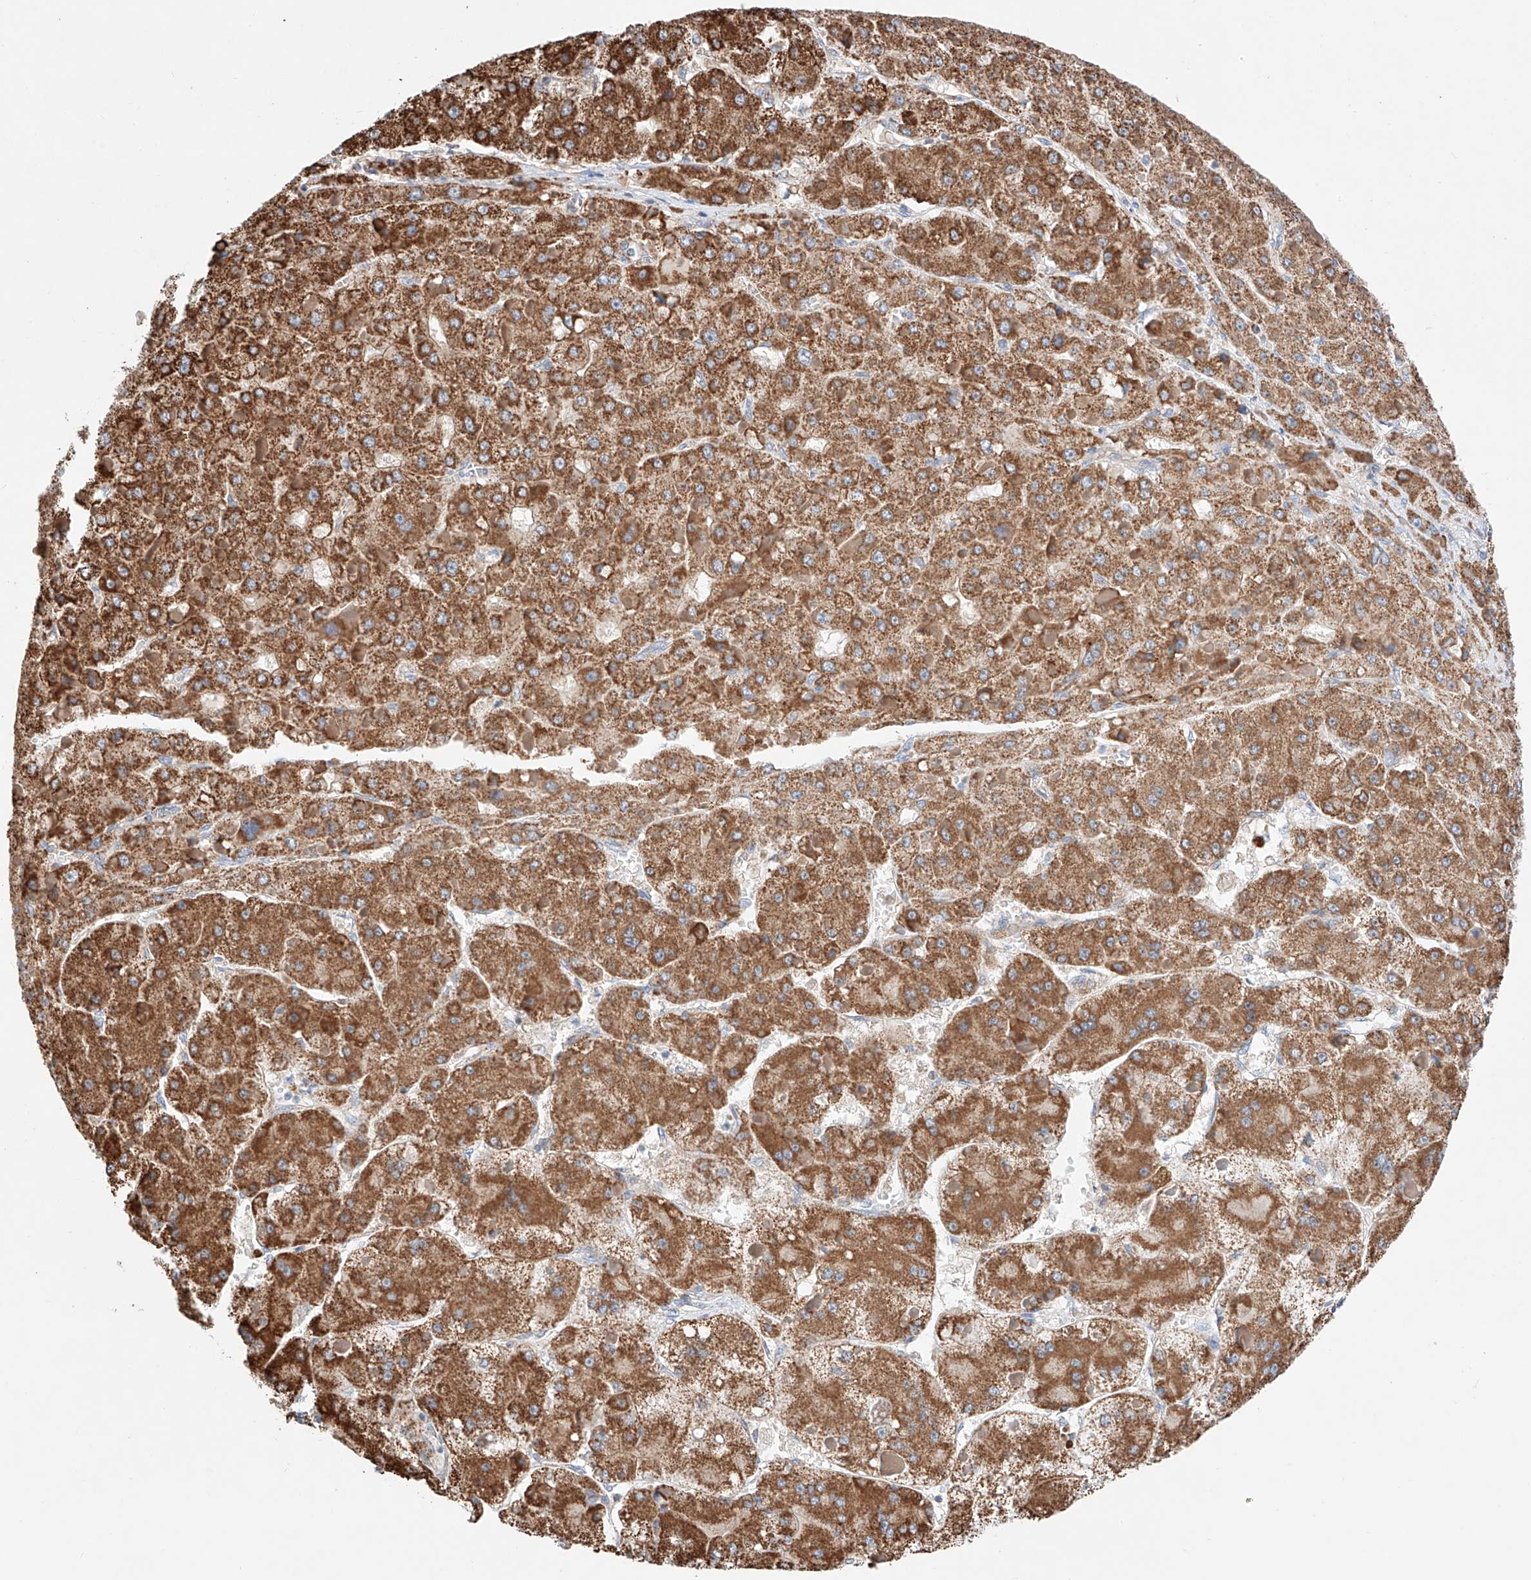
{"staining": {"intensity": "strong", "quantity": ">75%", "location": "cytoplasmic/membranous"}, "tissue": "liver cancer", "cell_type": "Tumor cells", "image_type": "cancer", "snomed": [{"axis": "morphology", "description": "Carcinoma, Hepatocellular, NOS"}, {"axis": "topography", "description": "Liver"}], "caption": "Brown immunohistochemical staining in liver cancer shows strong cytoplasmic/membranous positivity in about >75% of tumor cells.", "gene": "KTI12", "patient": {"sex": "female", "age": 73}}